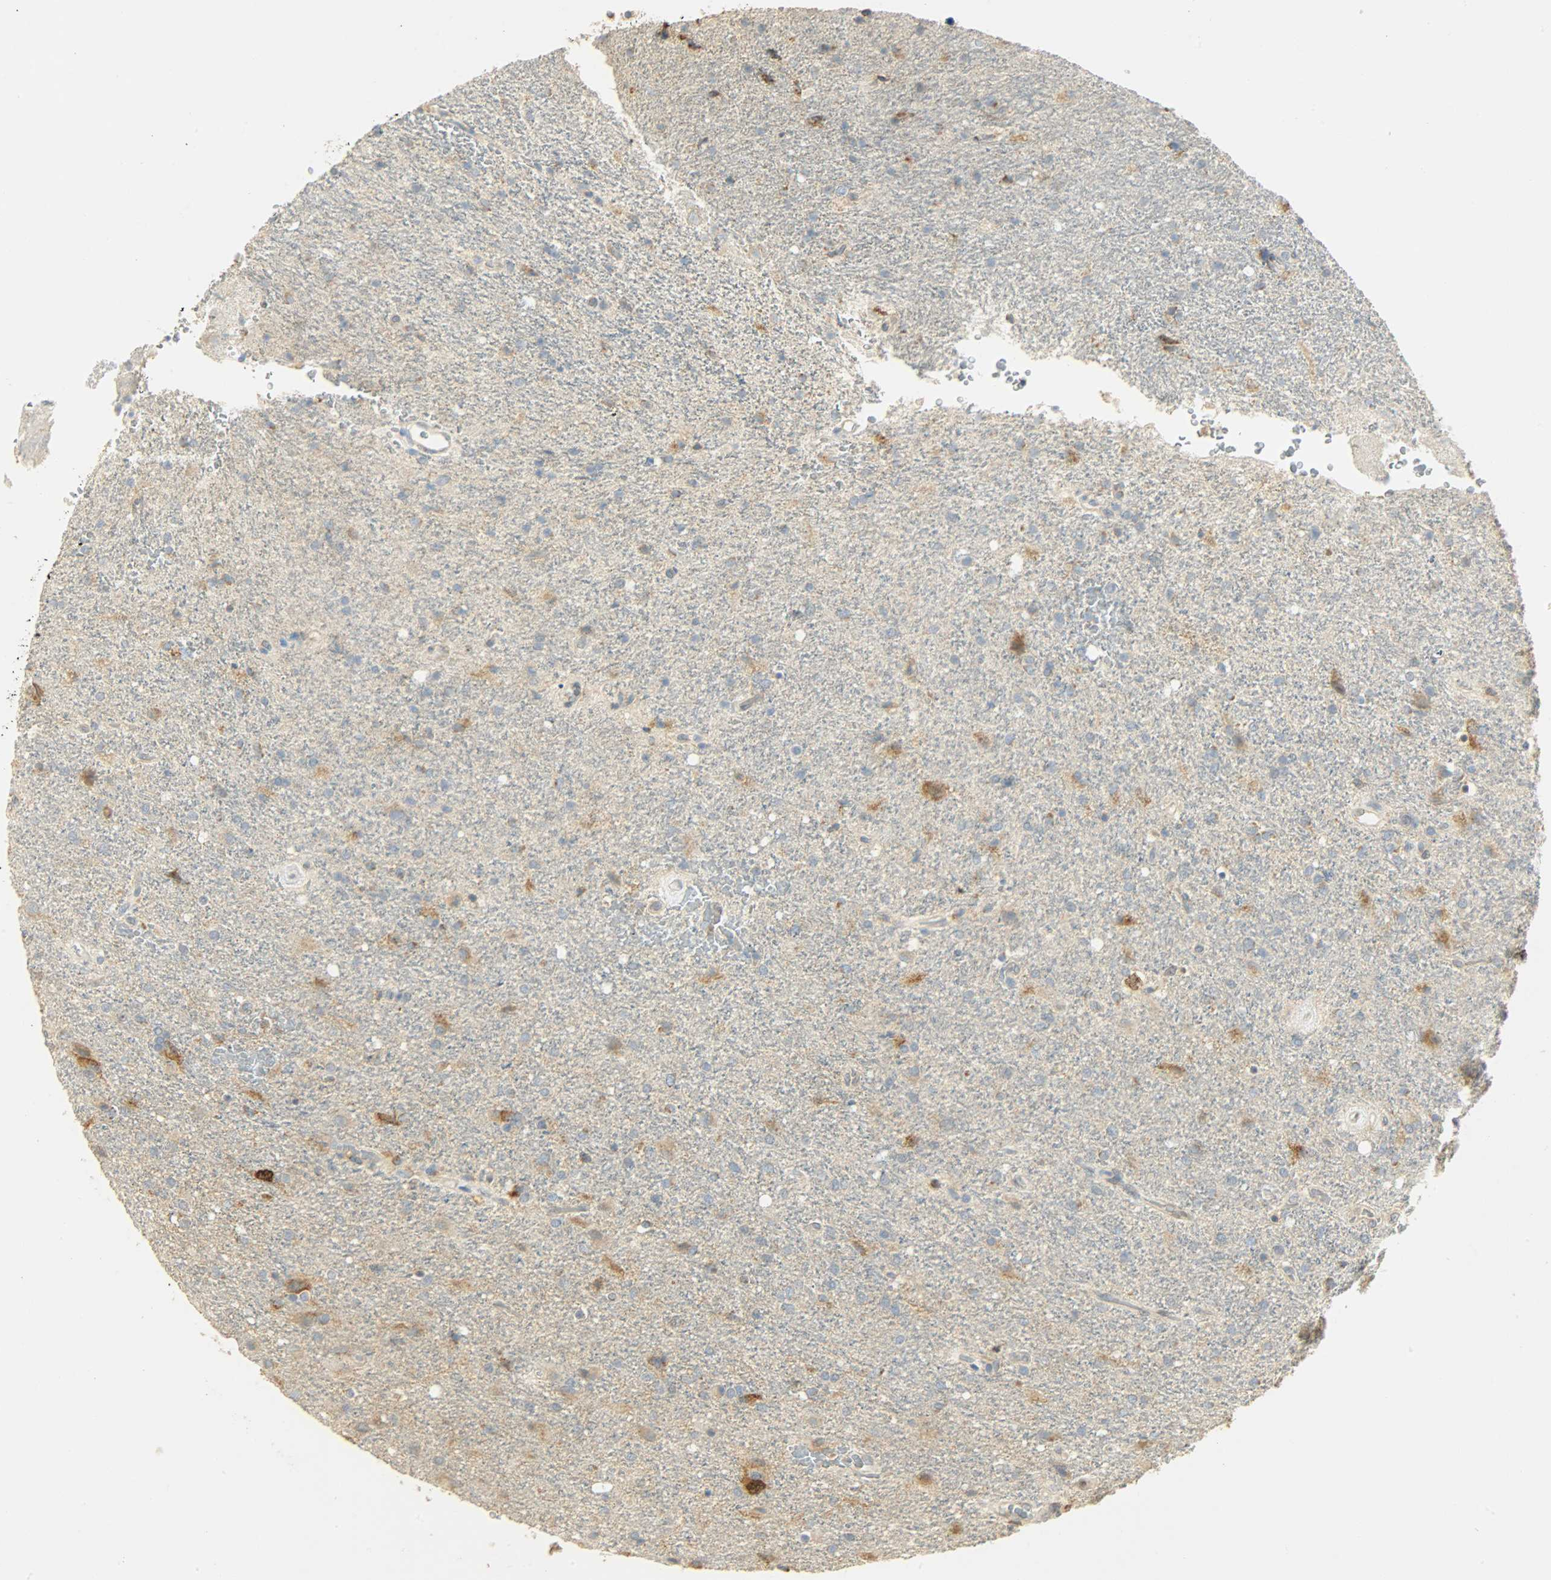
{"staining": {"intensity": "moderate", "quantity": "<25%", "location": "cytoplasmic/membranous"}, "tissue": "glioma", "cell_type": "Tumor cells", "image_type": "cancer", "snomed": [{"axis": "morphology", "description": "Normal tissue, NOS"}, {"axis": "morphology", "description": "Glioma, malignant, High grade"}, {"axis": "topography", "description": "Cerebral cortex"}], "caption": "The photomicrograph demonstrates a brown stain indicating the presence of a protein in the cytoplasmic/membranous of tumor cells in glioma.", "gene": "NNT", "patient": {"sex": "male", "age": 56}}